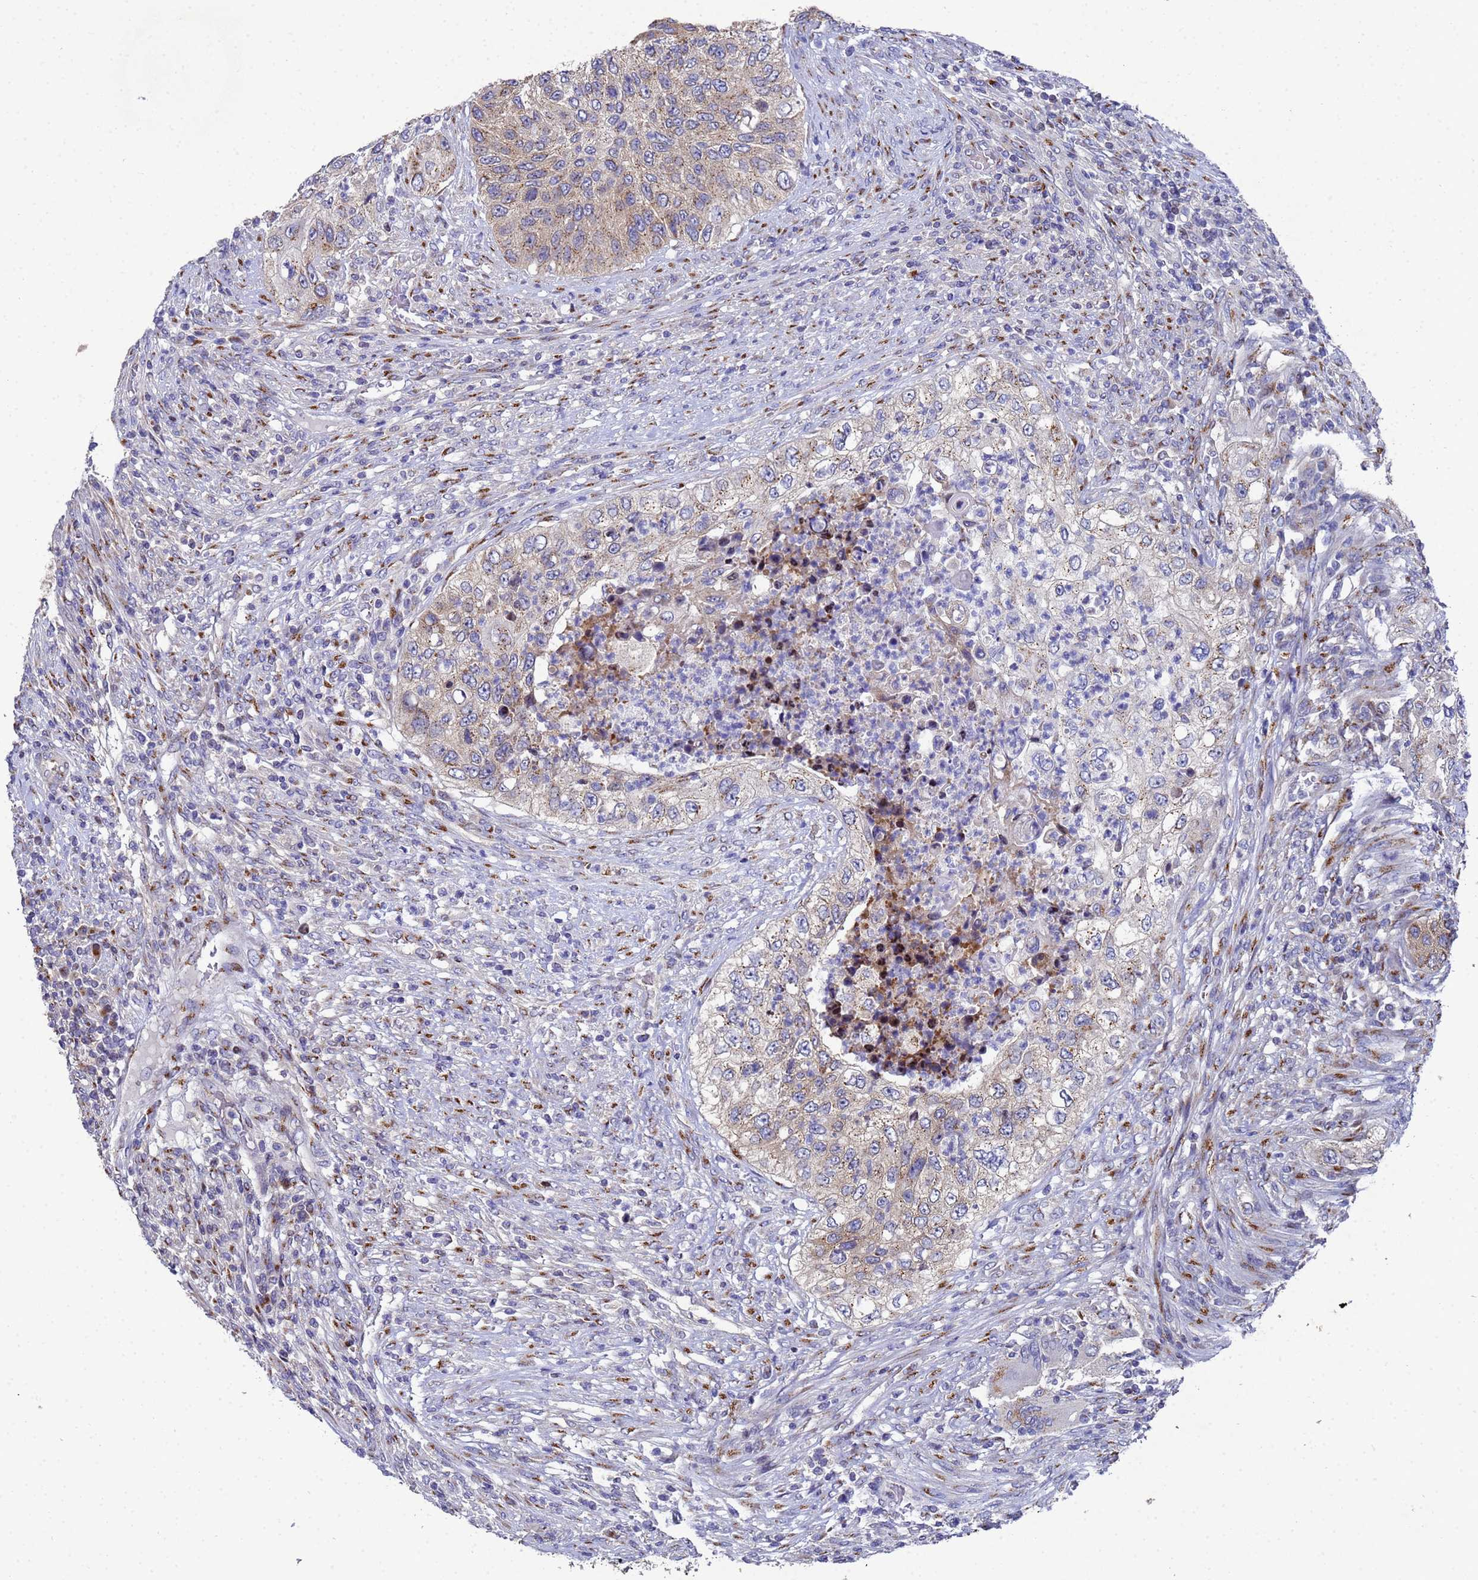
{"staining": {"intensity": "weak", "quantity": ">75%", "location": "cytoplasmic/membranous"}, "tissue": "urothelial cancer", "cell_type": "Tumor cells", "image_type": "cancer", "snomed": [{"axis": "morphology", "description": "Urothelial carcinoma, High grade"}, {"axis": "topography", "description": "Urinary bladder"}], "caption": "A micrograph of high-grade urothelial carcinoma stained for a protein displays weak cytoplasmic/membranous brown staining in tumor cells. (brown staining indicates protein expression, while blue staining denotes nuclei).", "gene": "NSUN6", "patient": {"sex": "female", "age": 60}}